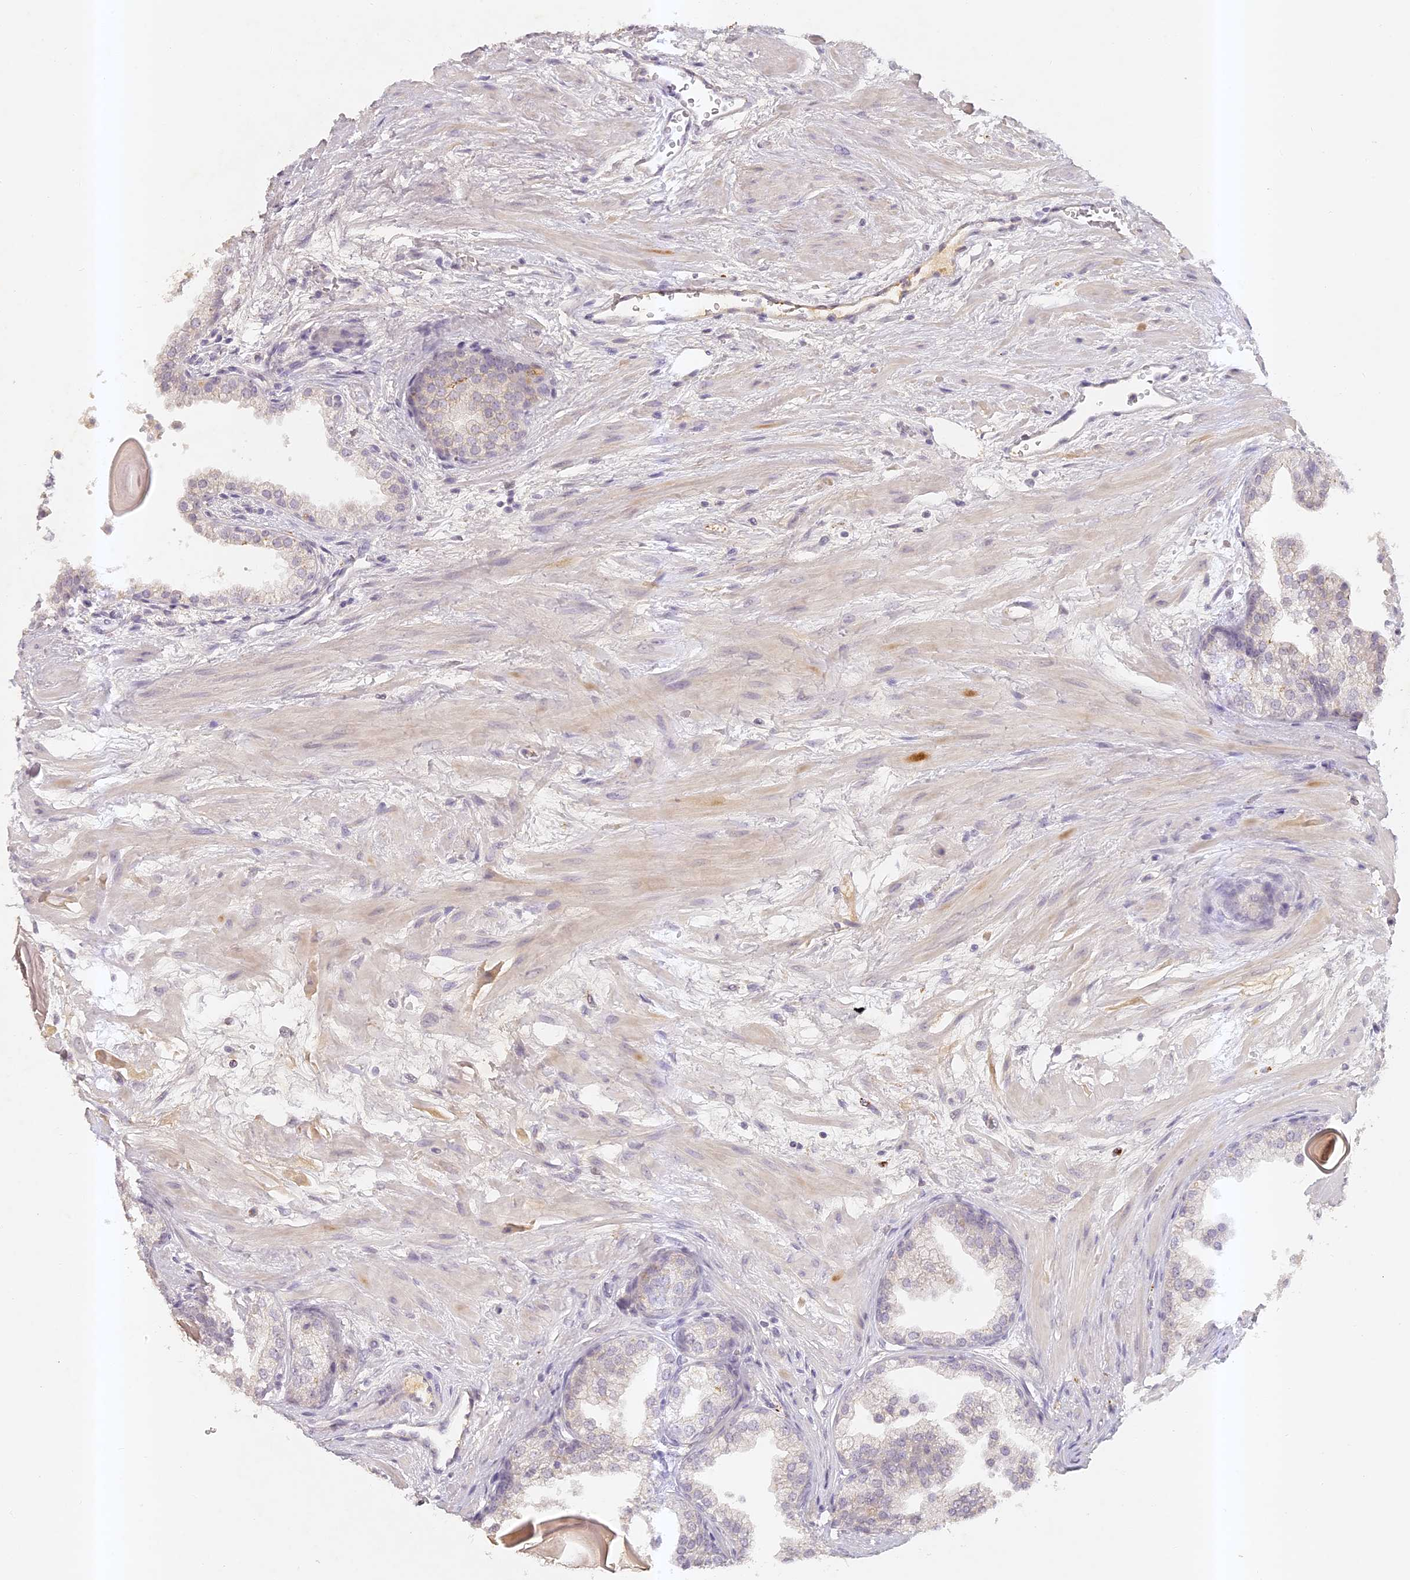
{"staining": {"intensity": "weak", "quantity": "<25%", "location": "cytoplasmic/membranous"}, "tissue": "prostate", "cell_type": "Glandular cells", "image_type": "normal", "snomed": [{"axis": "morphology", "description": "Normal tissue, NOS"}, {"axis": "topography", "description": "Prostate"}], "caption": "High power microscopy image of an IHC histopathology image of normal prostate, revealing no significant staining in glandular cells. (DAB immunohistochemistry (IHC) with hematoxylin counter stain).", "gene": "ELL3", "patient": {"sex": "male", "age": 48}}